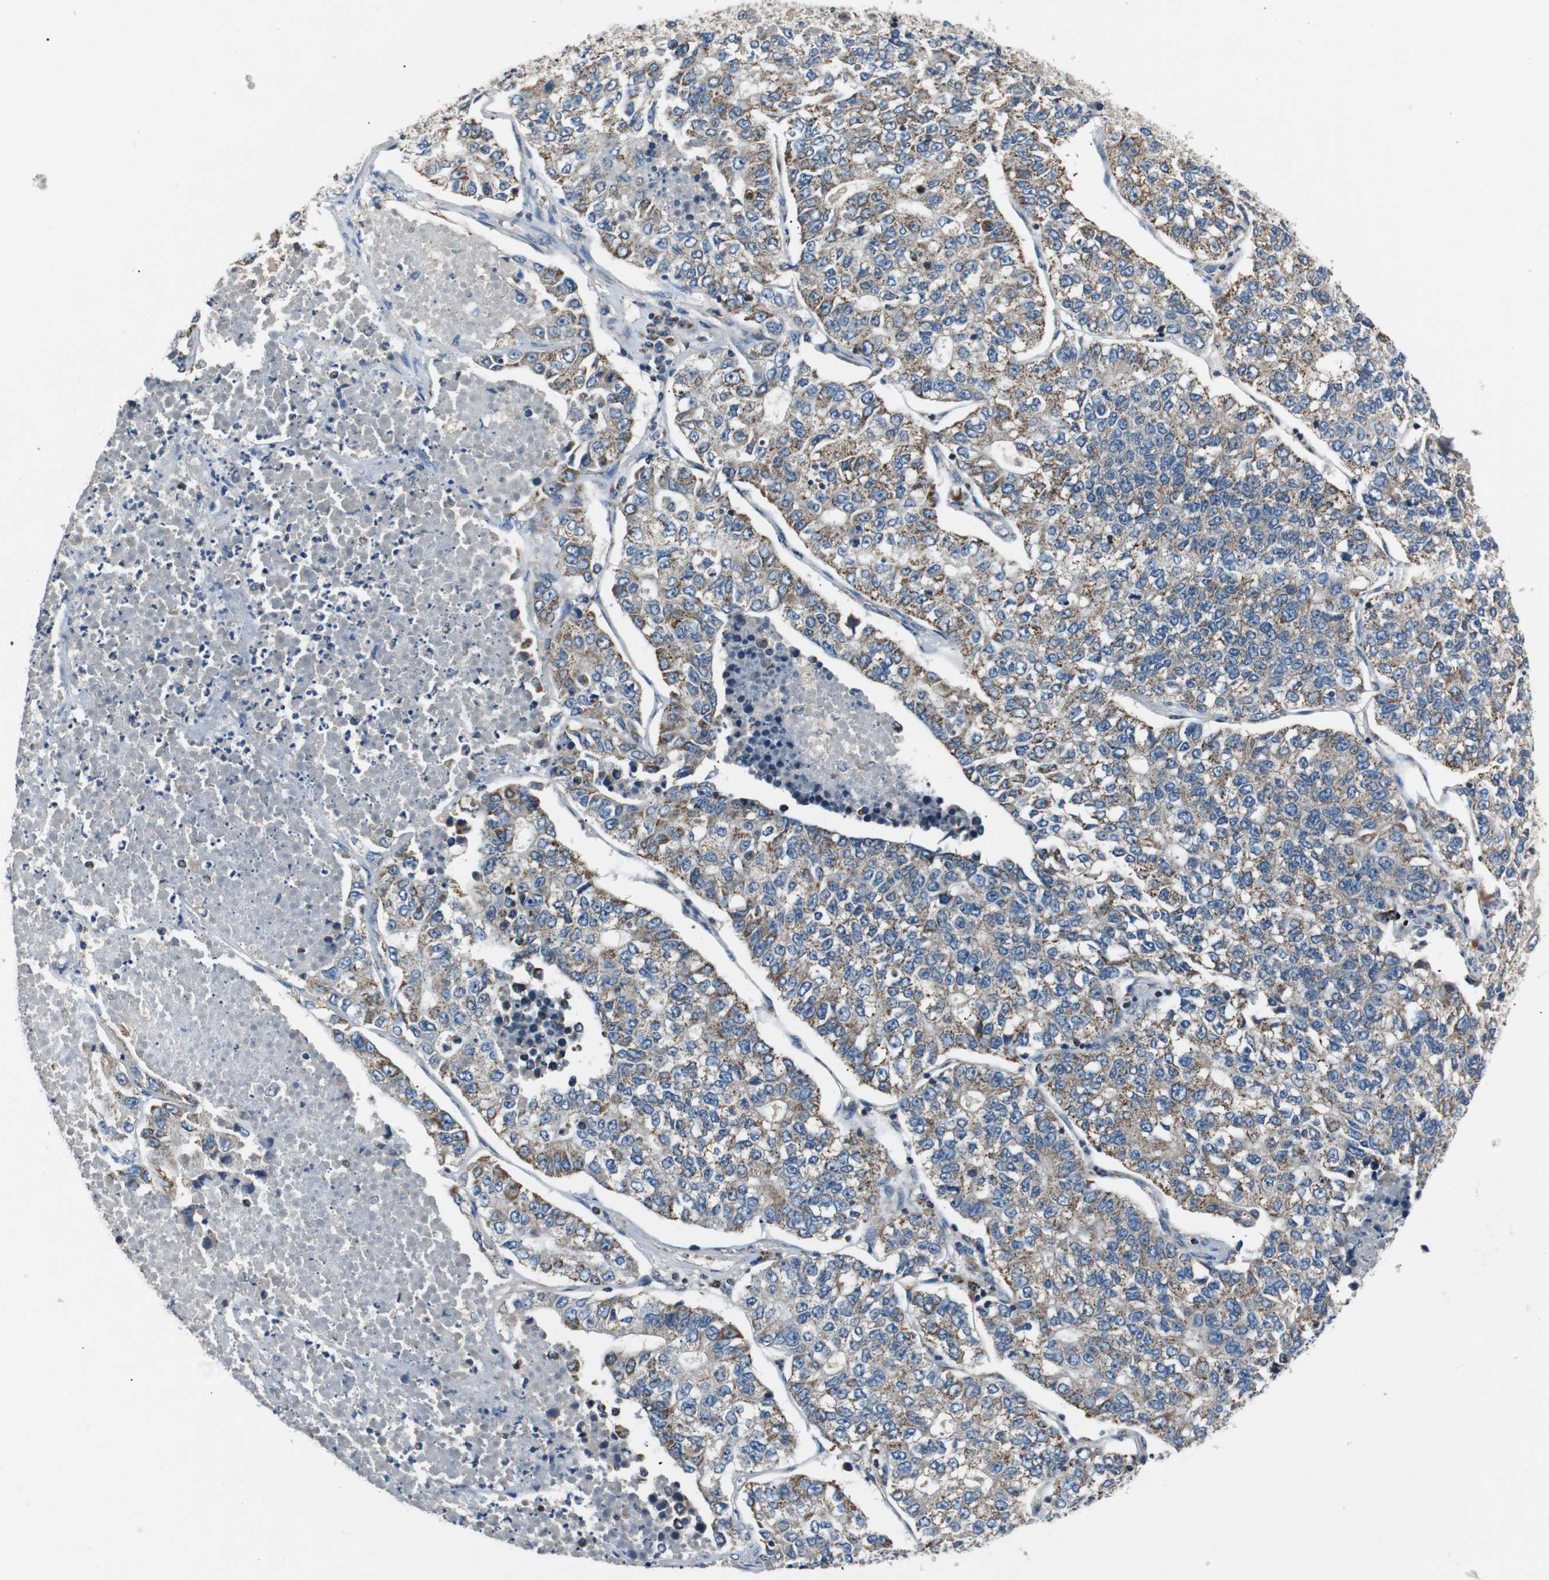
{"staining": {"intensity": "moderate", "quantity": ">75%", "location": "cytoplasmic/membranous"}, "tissue": "lung cancer", "cell_type": "Tumor cells", "image_type": "cancer", "snomed": [{"axis": "morphology", "description": "Adenocarcinoma, NOS"}, {"axis": "topography", "description": "Lung"}], "caption": "The photomicrograph demonstrates a brown stain indicating the presence of a protein in the cytoplasmic/membranous of tumor cells in lung cancer (adenocarcinoma).", "gene": "NETO2", "patient": {"sex": "male", "age": 49}}